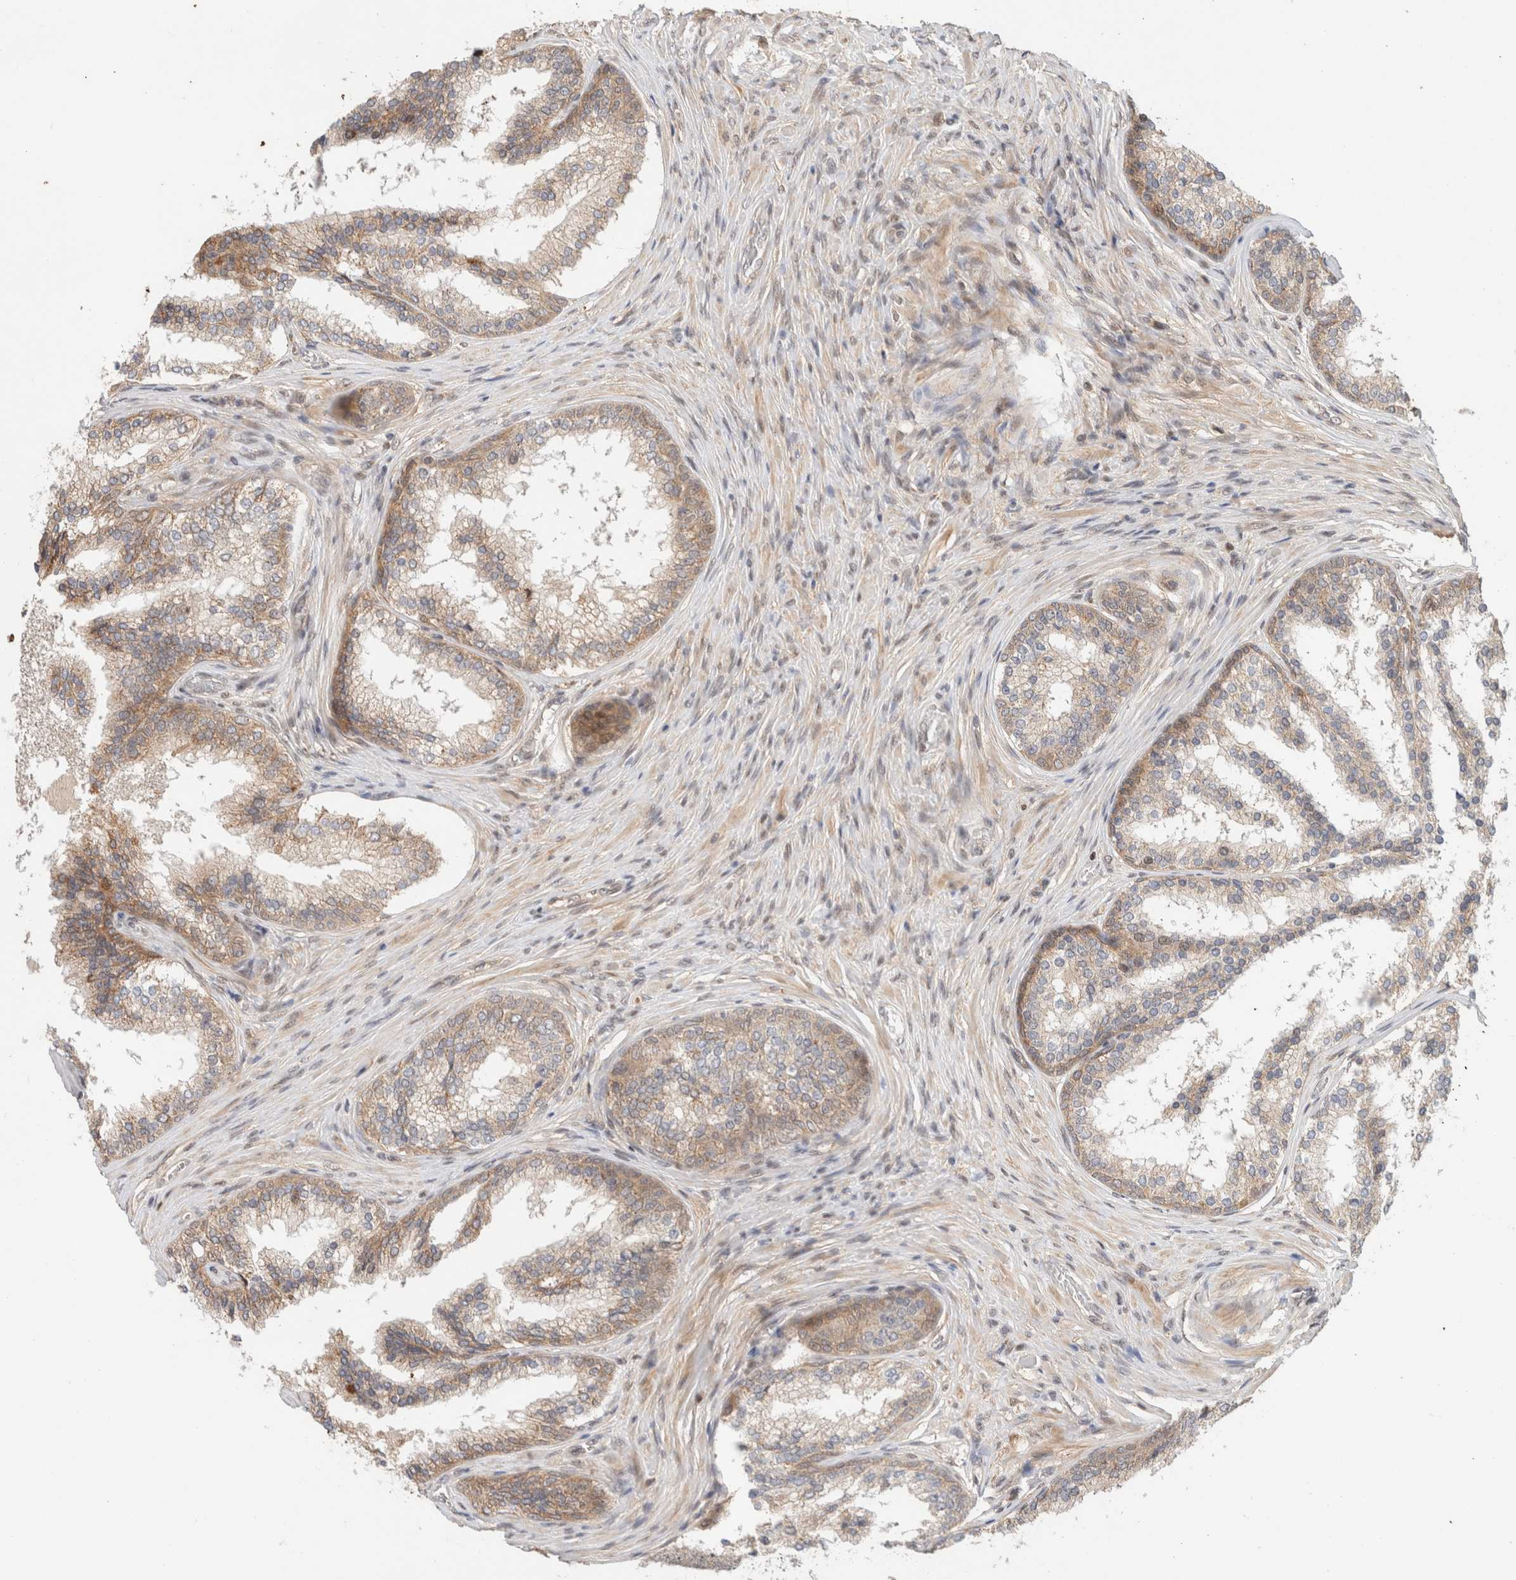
{"staining": {"intensity": "moderate", "quantity": "<25%", "location": "cytoplasmic/membranous"}, "tissue": "prostate cancer", "cell_type": "Tumor cells", "image_type": "cancer", "snomed": [{"axis": "morphology", "description": "Adenocarcinoma, High grade"}, {"axis": "topography", "description": "Prostate"}], "caption": "Prostate cancer (adenocarcinoma (high-grade)) tissue demonstrates moderate cytoplasmic/membranous positivity in about <25% of tumor cells, visualized by immunohistochemistry.", "gene": "OTUD6B", "patient": {"sex": "male", "age": 56}}